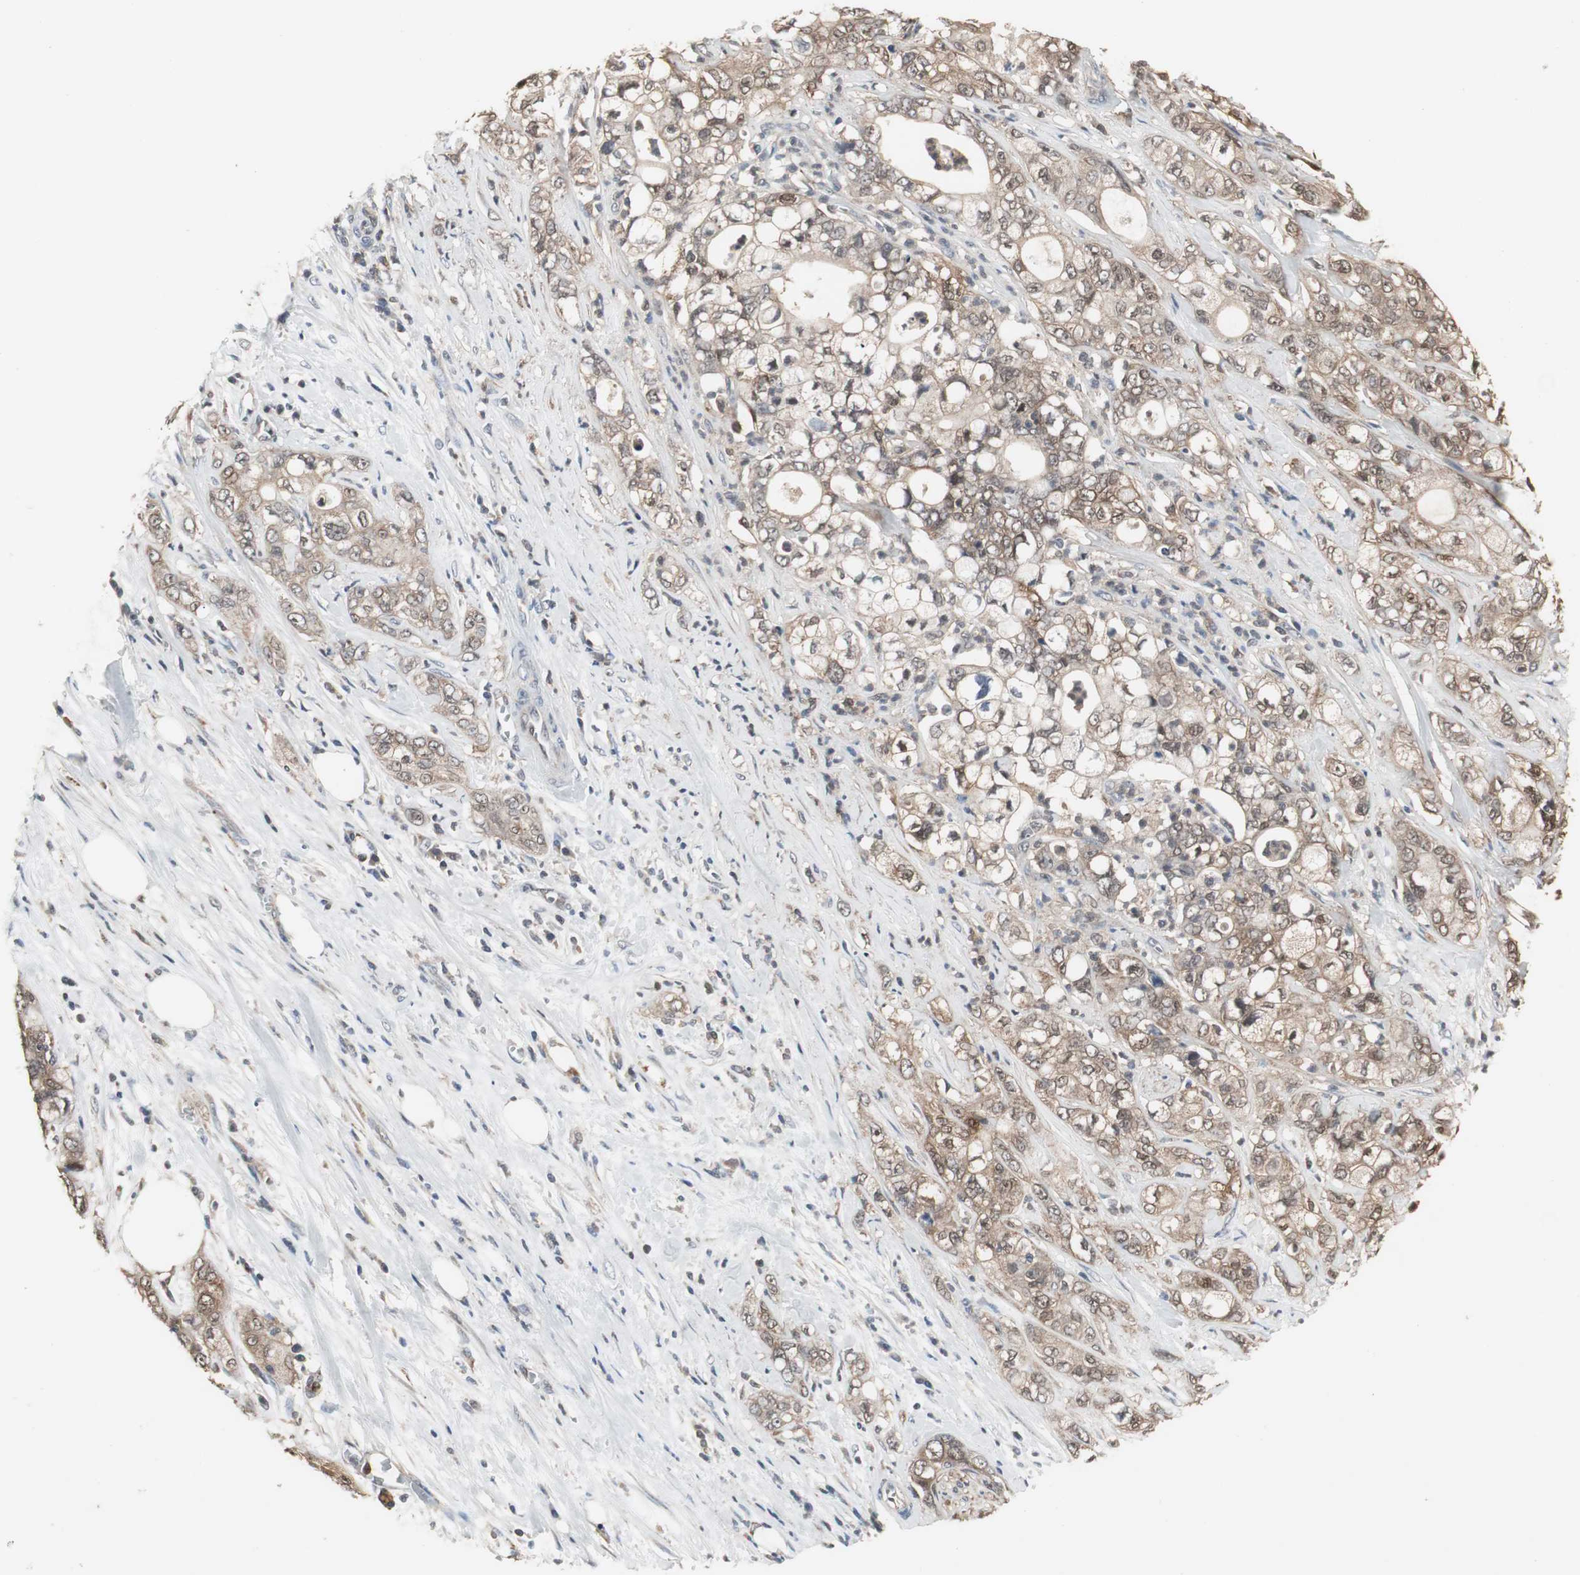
{"staining": {"intensity": "weak", "quantity": ">75%", "location": "cytoplasmic/membranous"}, "tissue": "pancreatic cancer", "cell_type": "Tumor cells", "image_type": "cancer", "snomed": [{"axis": "morphology", "description": "Adenocarcinoma, NOS"}, {"axis": "topography", "description": "Pancreas"}], "caption": "Approximately >75% of tumor cells in human pancreatic cancer demonstrate weak cytoplasmic/membranous protein expression as visualized by brown immunohistochemical staining.", "gene": "ZSCAN22", "patient": {"sex": "male", "age": 70}}